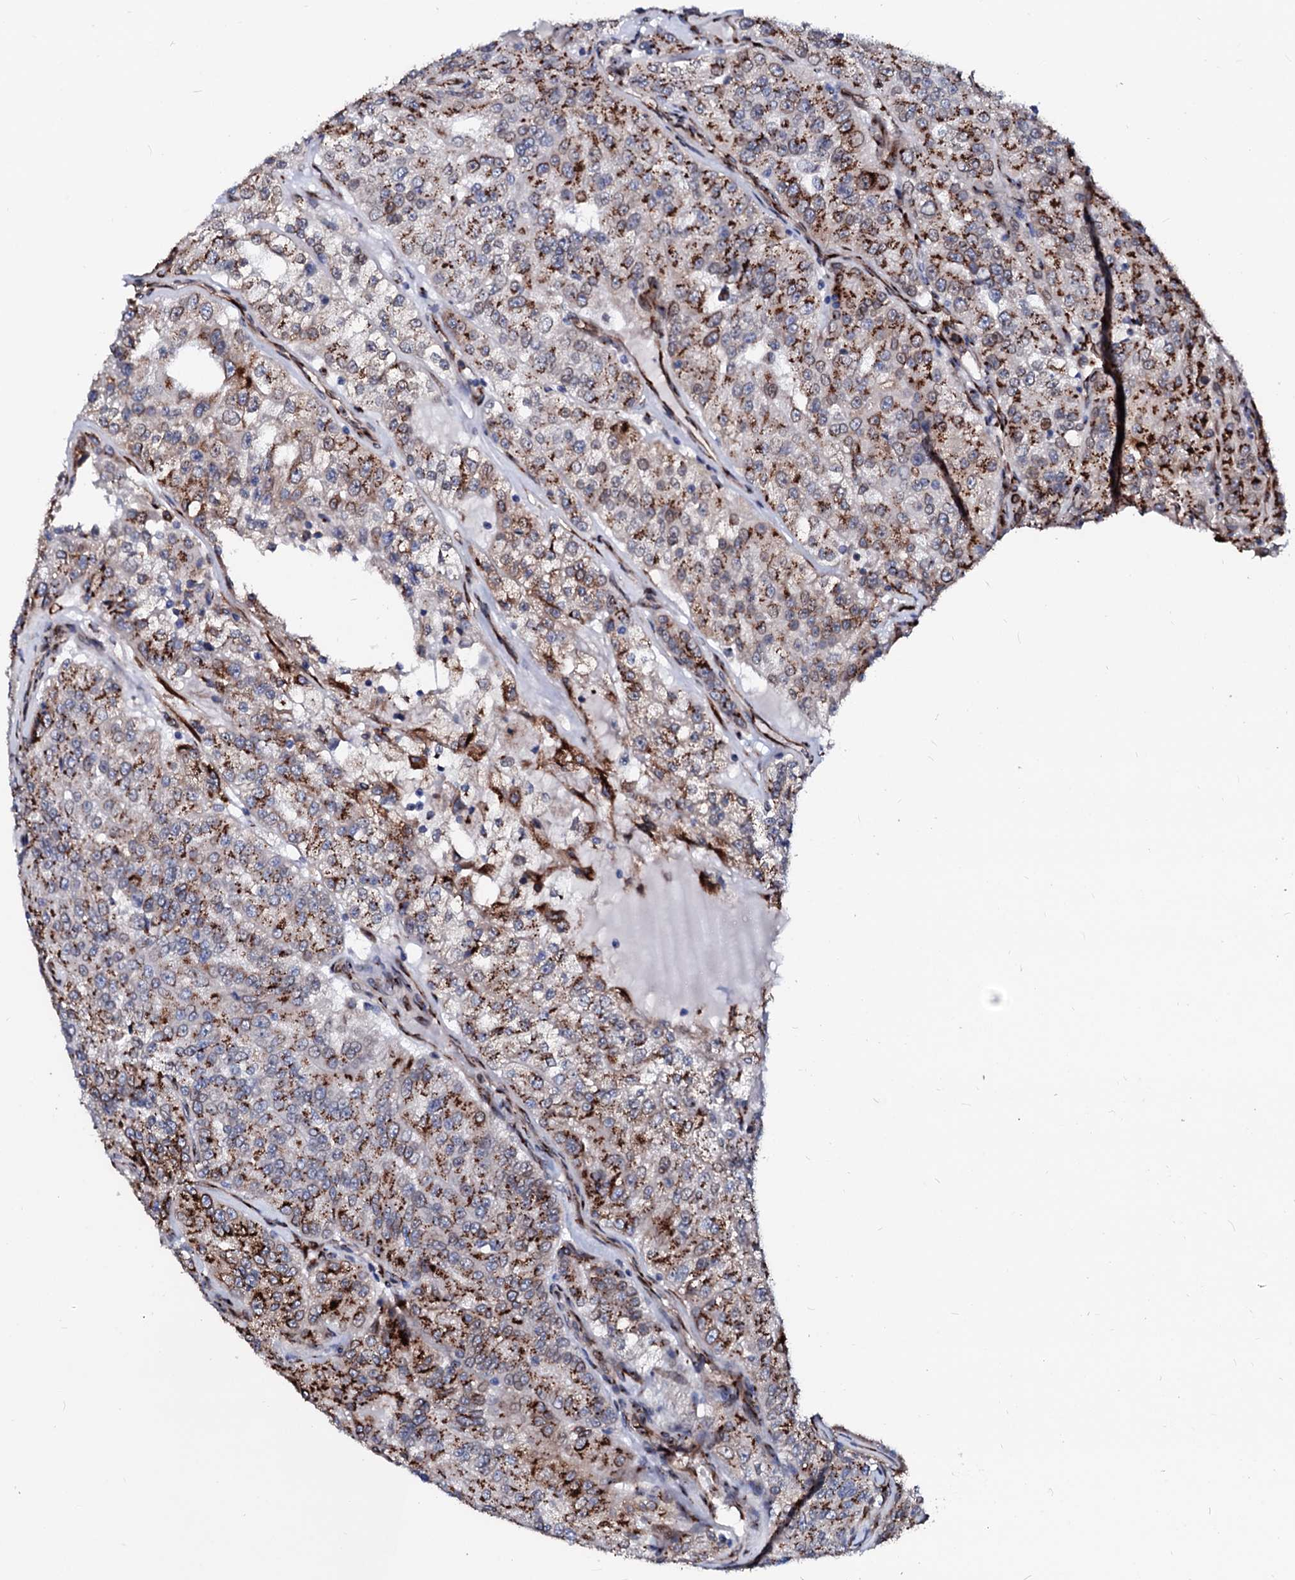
{"staining": {"intensity": "strong", "quantity": ">75%", "location": "cytoplasmic/membranous"}, "tissue": "renal cancer", "cell_type": "Tumor cells", "image_type": "cancer", "snomed": [{"axis": "morphology", "description": "Adenocarcinoma, NOS"}, {"axis": "topography", "description": "Kidney"}], "caption": "Renal cancer (adenocarcinoma) stained with DAB IHC shows high levels of strong cytoplasmic/membranous staining in approximately >75% of tumor cells. The protein of interest is shown in brown color, while the nuclei are stained blue.", "gene": "TMCO3", "patient": {"sex": "female", "age": 63}}